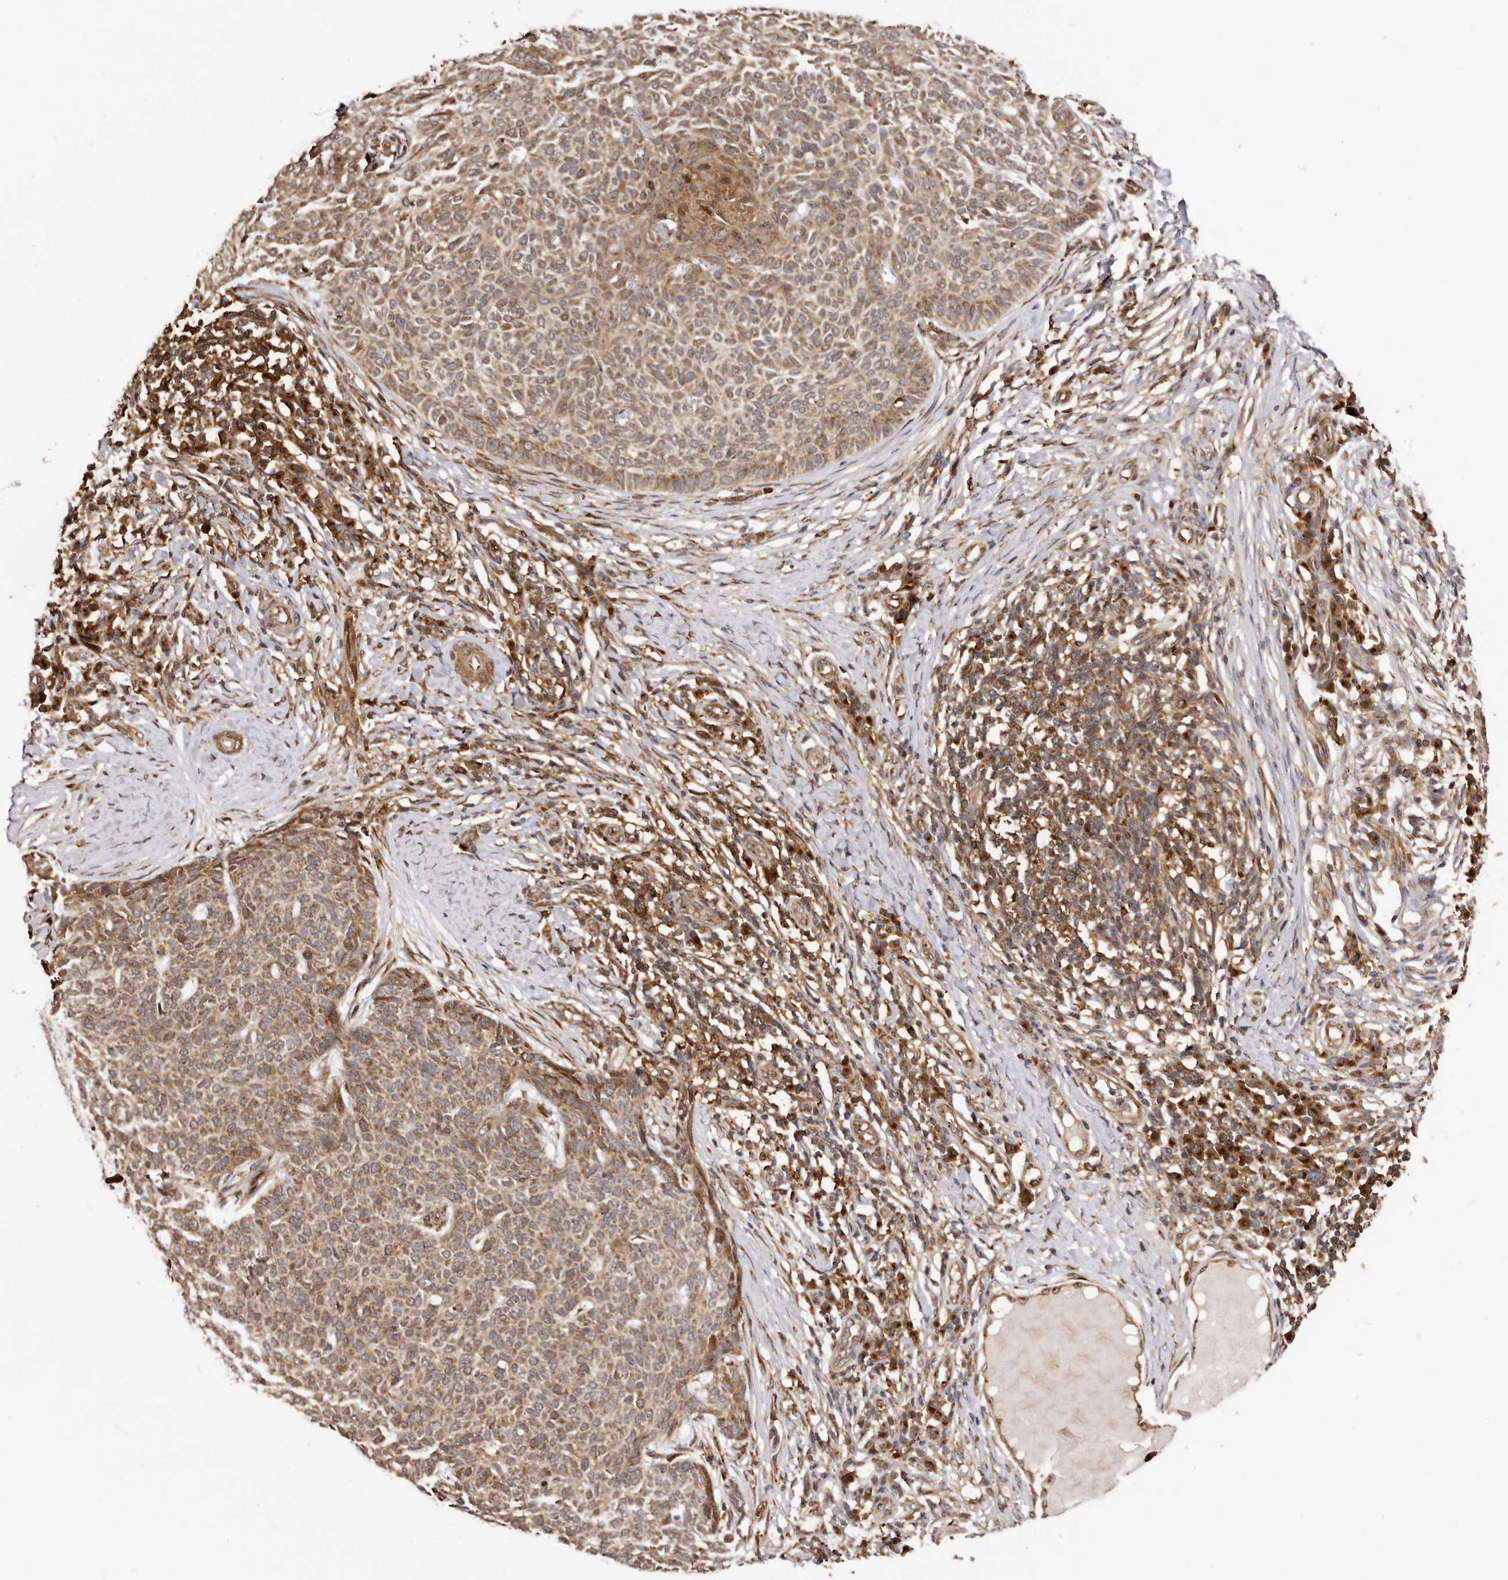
{"staining": {"intensity": "moderate", "quantity": ">75%", "location": "cytoplasmic/membranous"}, "tissue": "skin cancer", "cell_type": "Tumor cells", "image_type": "cancer", "snomed": [{"axis": "morphology", "description": "Normal tissue, NOS"}, {"axis": "morphology", "description": "Basal cell carcinoma"}, {"axis": "topography", "description": "Skin"}], "caption": "This is an image of immunohistochemistry (IHC) staining of skin basal cell carcinoma, which shows moderate positivity in the cytoplasmic/membranous of tumor cells.", "gene": "GPR27", "patient": {"sex": "male", "age": 50}}